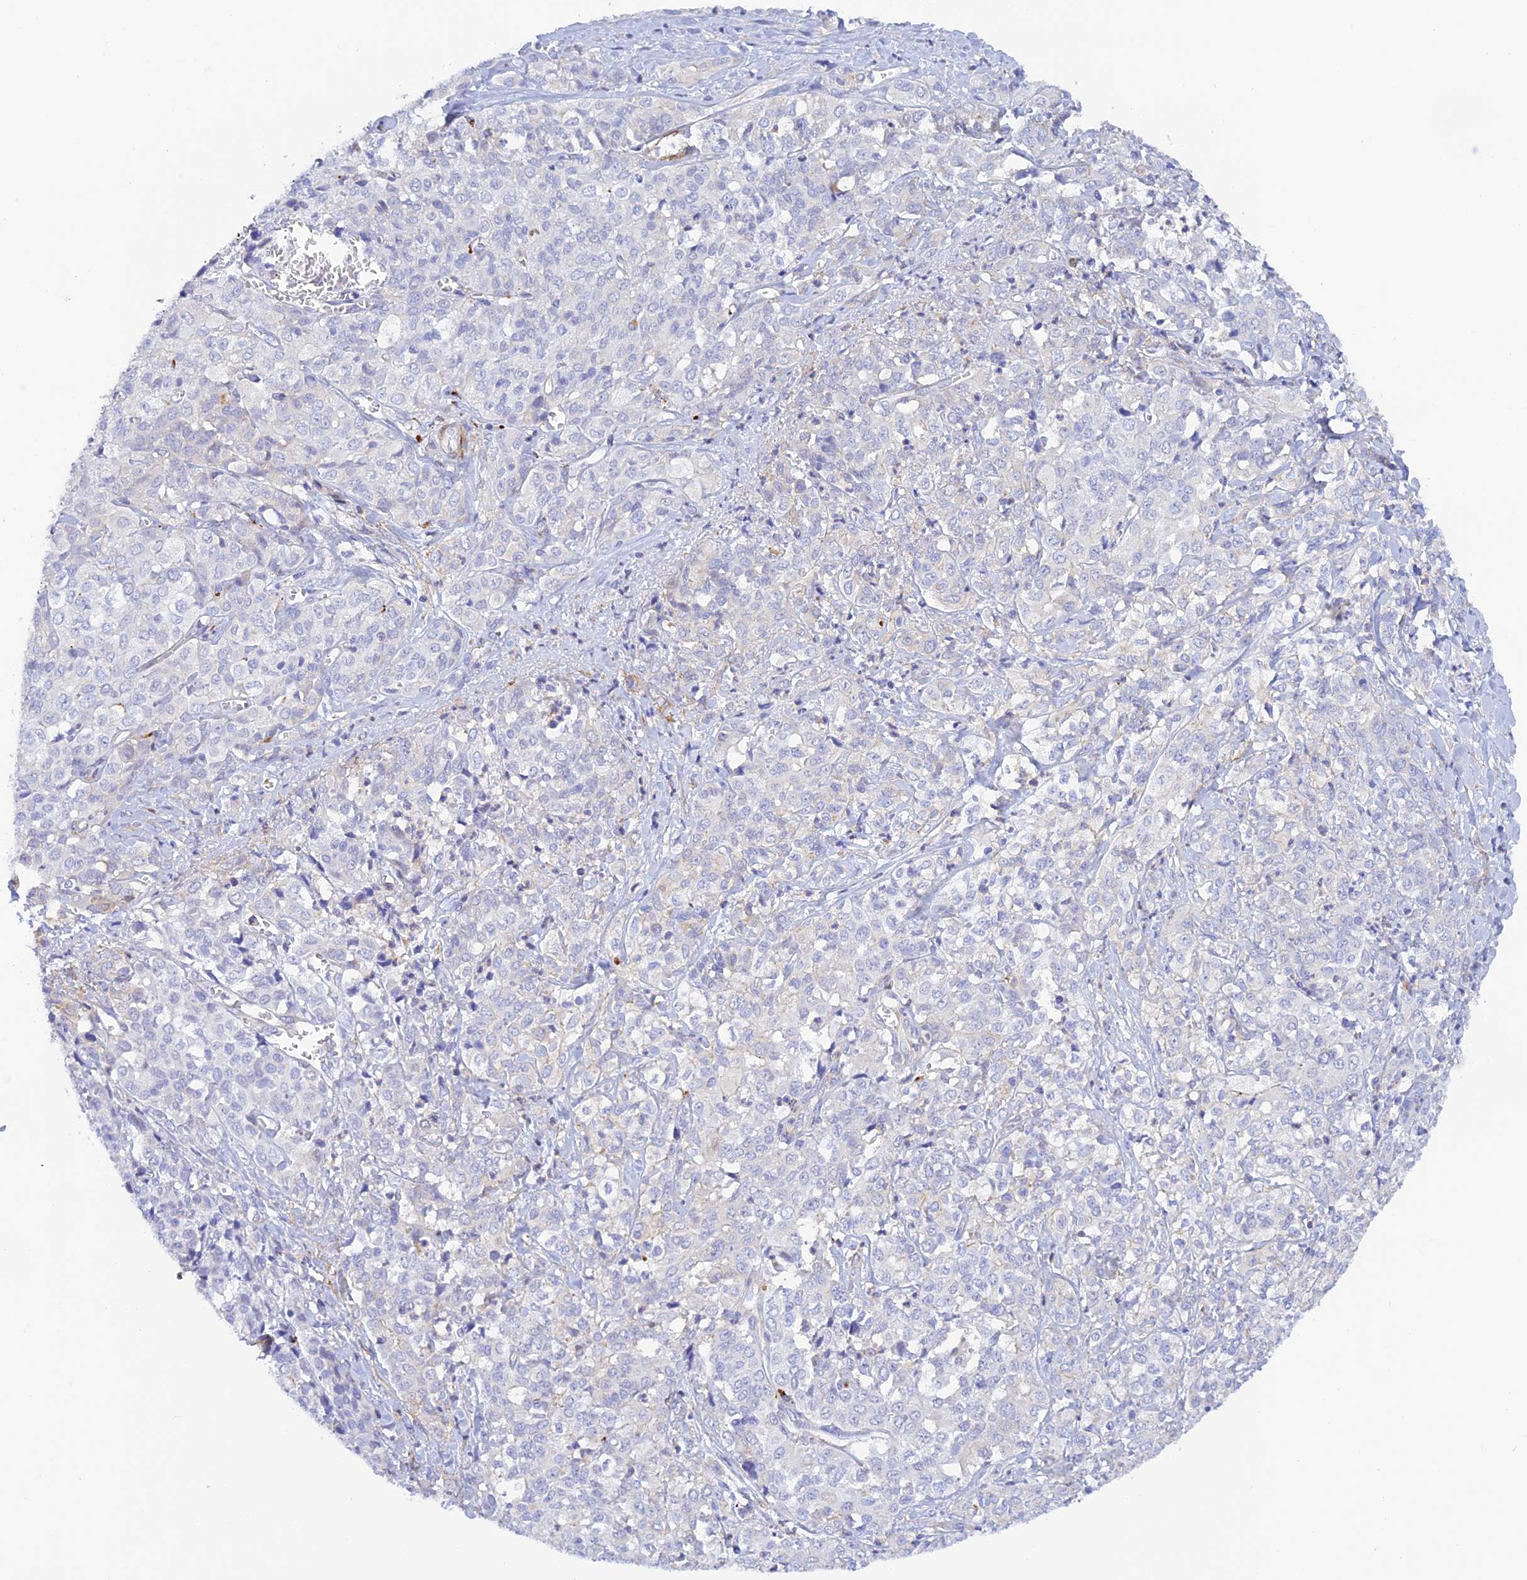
{"staining": {"intensity": "negative", "quantity": "none", "location": "none"}, "tissue": "liver cancer", "cell_type": "Tumor cells", "image_type": "cancer", "snomed": [{"axis": "morphology", "description": "Cholangiocarcinoma"}, {"axis": "topography", "description": "Liver"}], "caption": "IHC of cholangiocarcinoma (liver) displays no staining in tumor cells.", "gene": "ZDHHC16", "patient": {"sex": "female", "age": 77}}